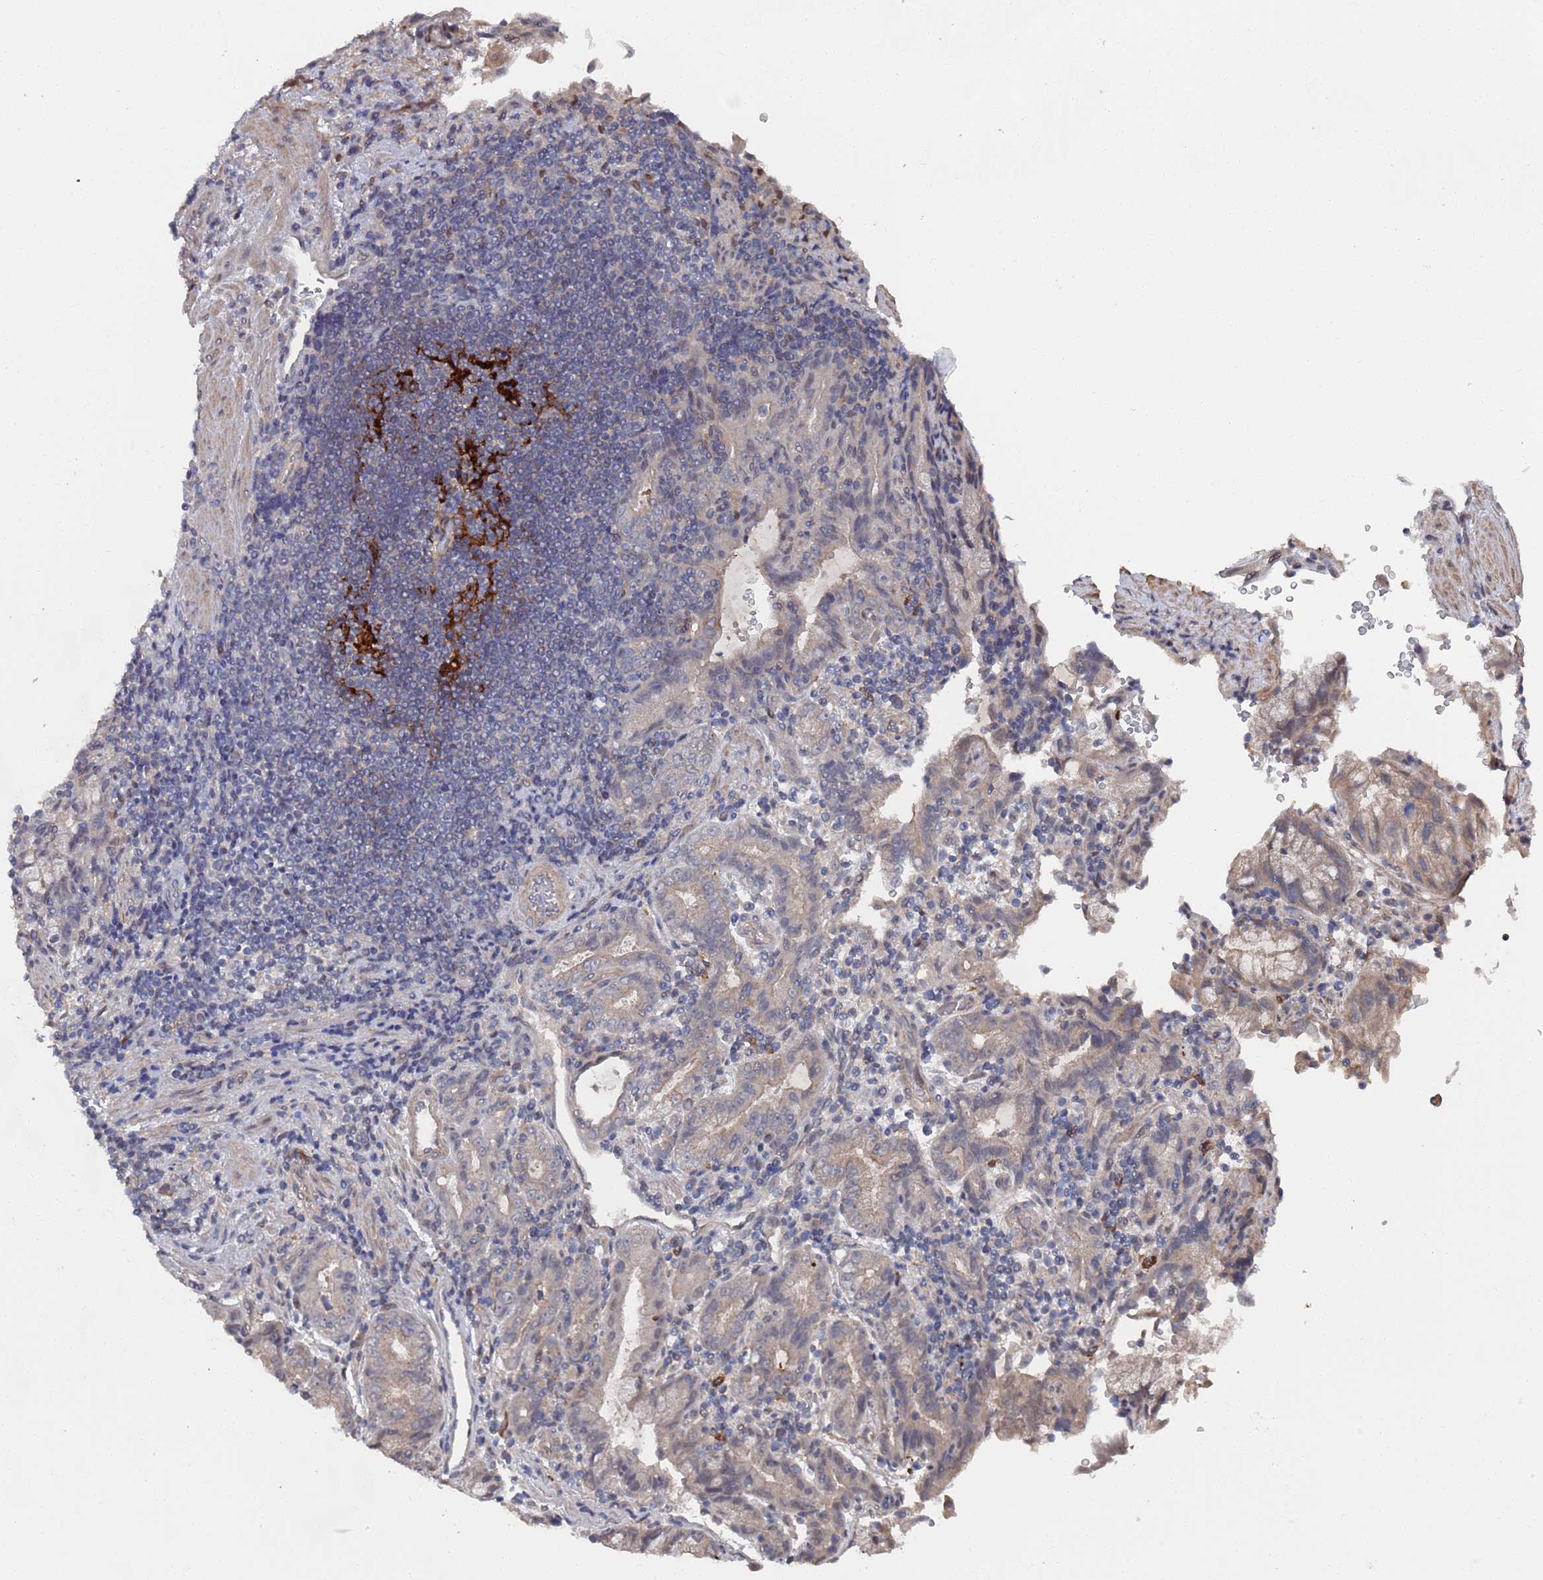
{"staining": {"intensity": "weak", "quantity": "<25%", "location": "cytoplasmic/membranous"}, "tissue": "stomach cancer", "cell_type": "Tumor cells", "image_type": "cancer", "snomed": [{"axis": "morphology", "description": "Adenocarcinoma, NOS"}, {"axis": "topography", "description": "Stomach"}], "caption": "There is no significant expression in tumor cells of adenocarcinoma (stomach).", "gene": "DGKD", "patient": {"sex": "male", "age": 62}}